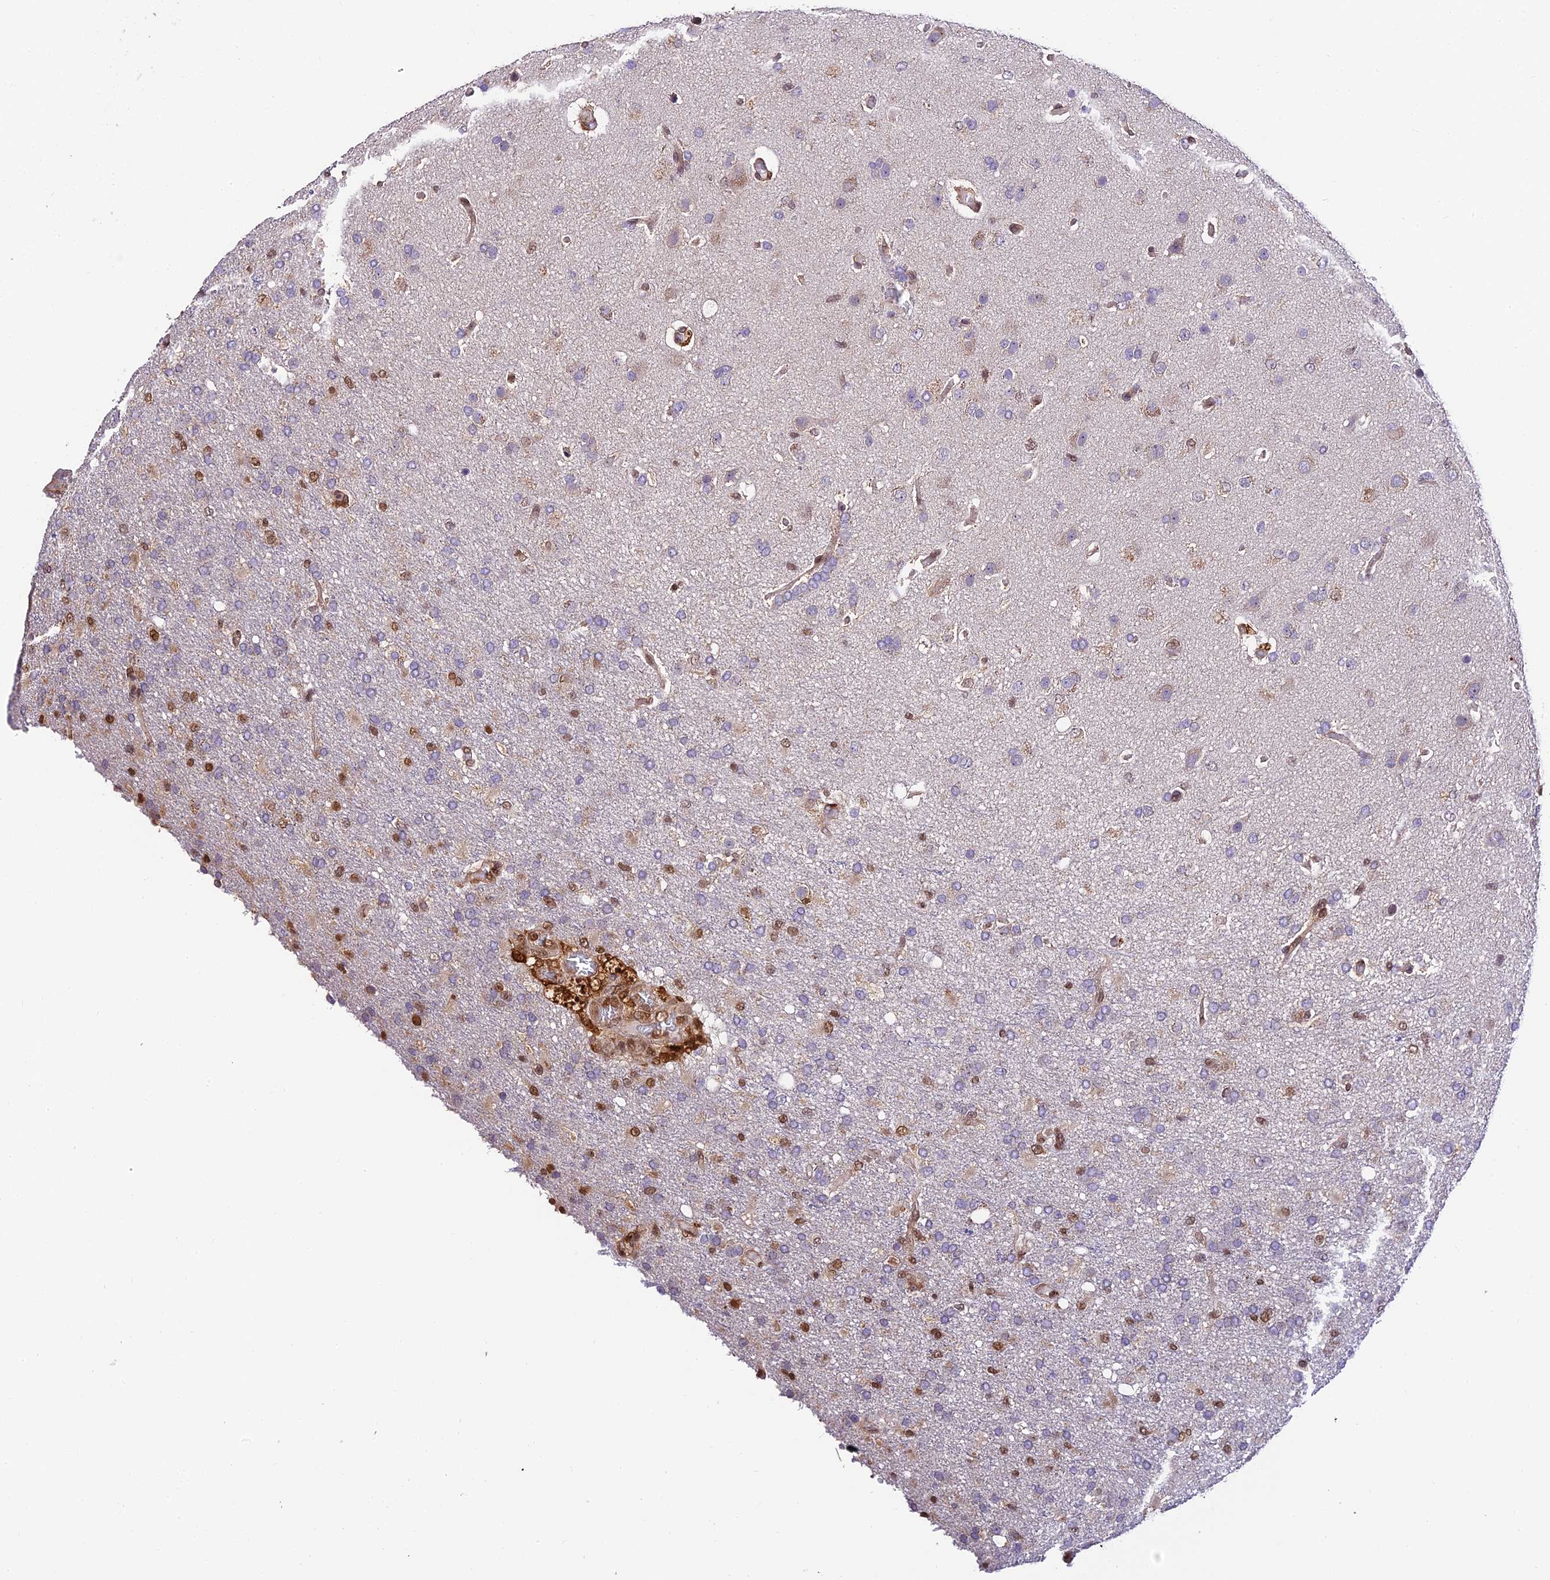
{"staining": {"intensity": "moderate", "quantity": "<25%", "location": "nuclear"}, "tissue": "glioma", "cell_type": "Tumor cells", "image_type": "cancer", "snomed": [{"axis": "morphology", "description": "Glioma, malignant, High grade"}, {"axis": "topography", "description": "Brain"}], "caption": "This micrograph demonstrates immunohistochemistry (IHC) staining of malignant high-grade glioma, with low moderate nuclear positivity in approximately <25% of tumor cells.", "gene": "TRIM22", "patient": {"sex": "female", "age": 74}}